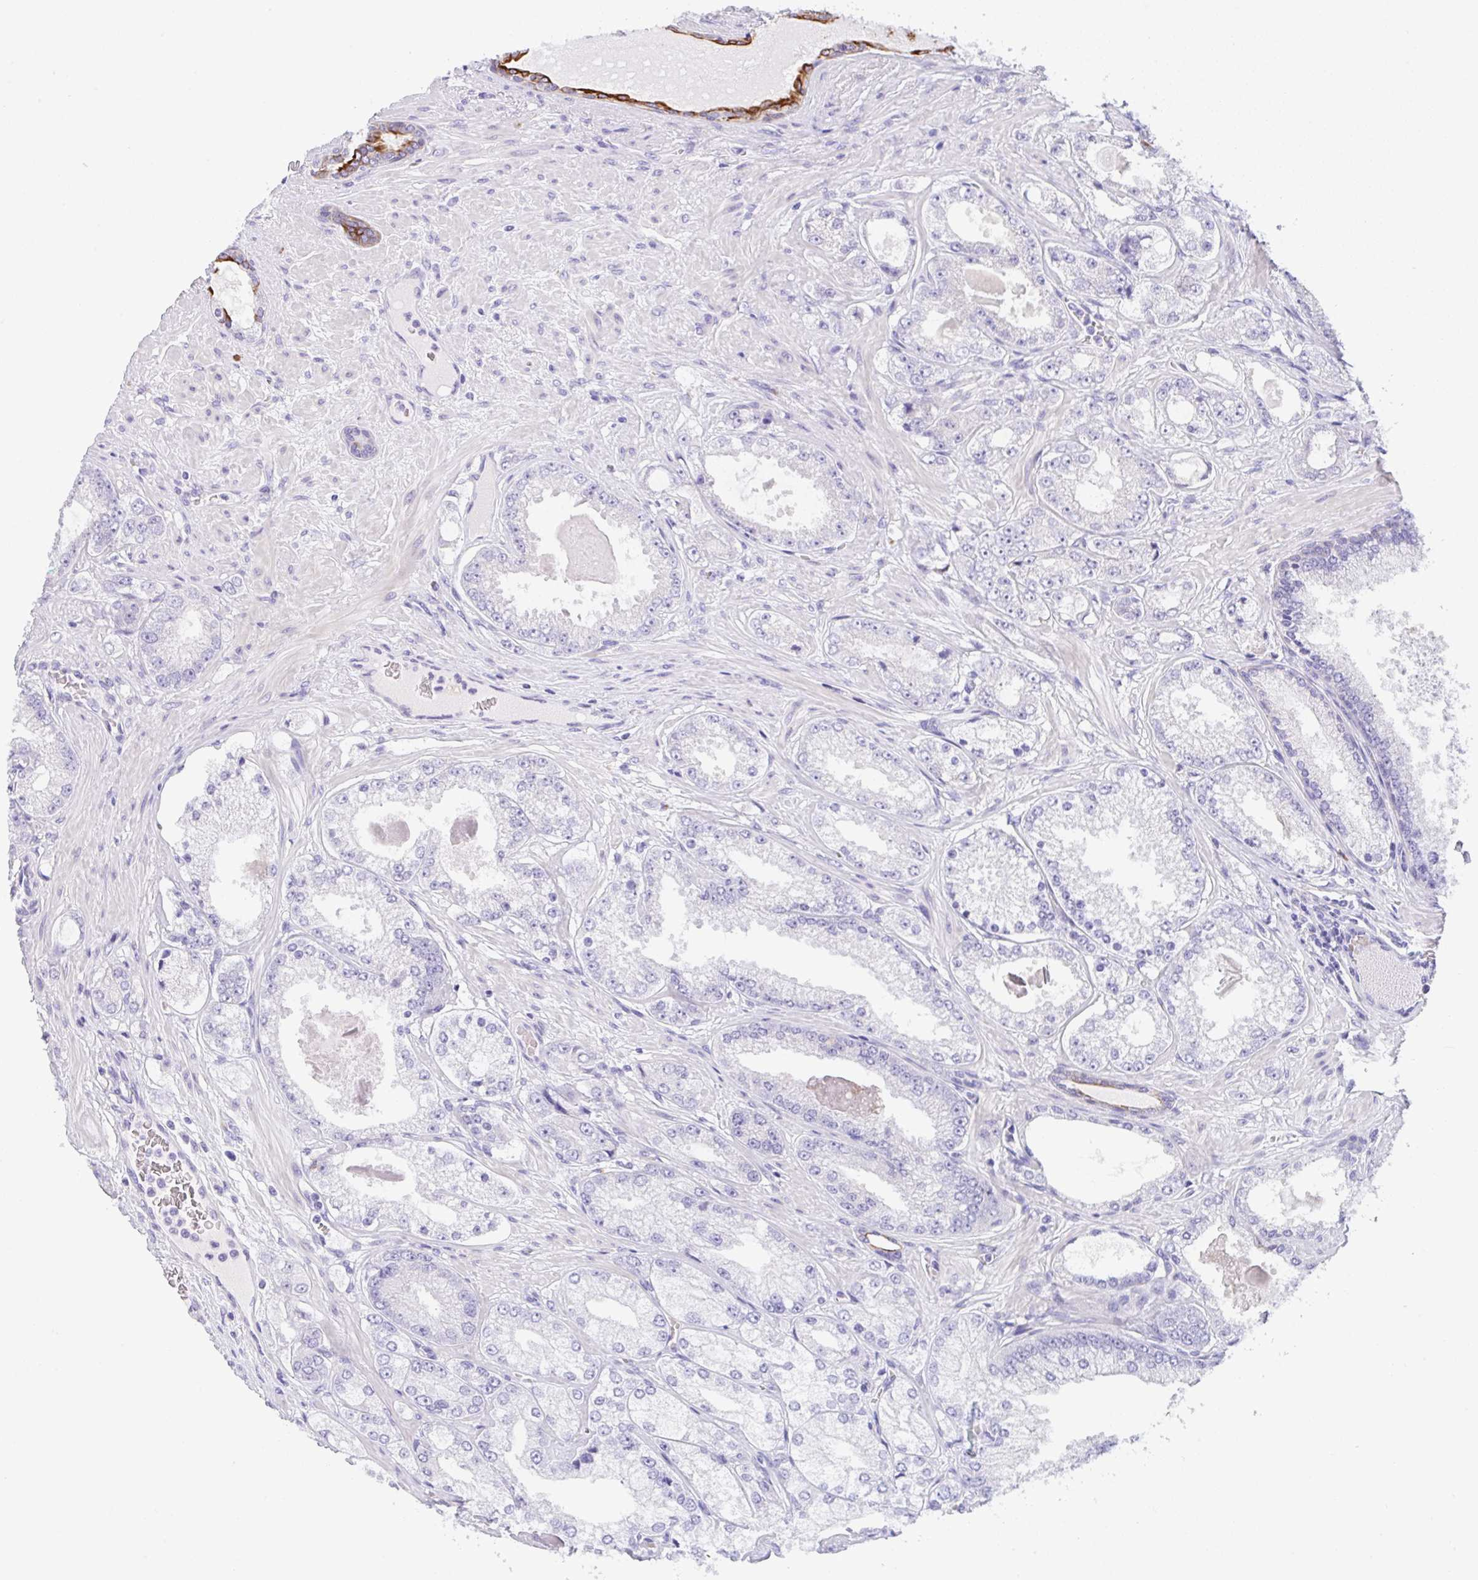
{"staining": {"intensity": "negative", "quantity": "none", "location": "none"}, "tissue": "prostate cancer", "cell_type": "Tumor cells", "image_type": "cancer", "snomed": [{"axis": "morphology", "description": "Normal tissue, NOS"}, {"axis": "morphology", "description": "Adenocarcinoma, High grade"}, {"axis": "topography", "description": "Prostate"}, {"axis": "topography", "description": "Peripheral nerve tissue"}], "caption": "Tumor cells are negative for brown protein staining in prostate cancer (high-grade adenocarcinoma). (DAB (3,3'-diaminobenzidine) immunohistochemistry visualized using brightfield microscopy, high magnification).", "gene": "TRAF4", "patient": {"sex": "male", "age": 68}}